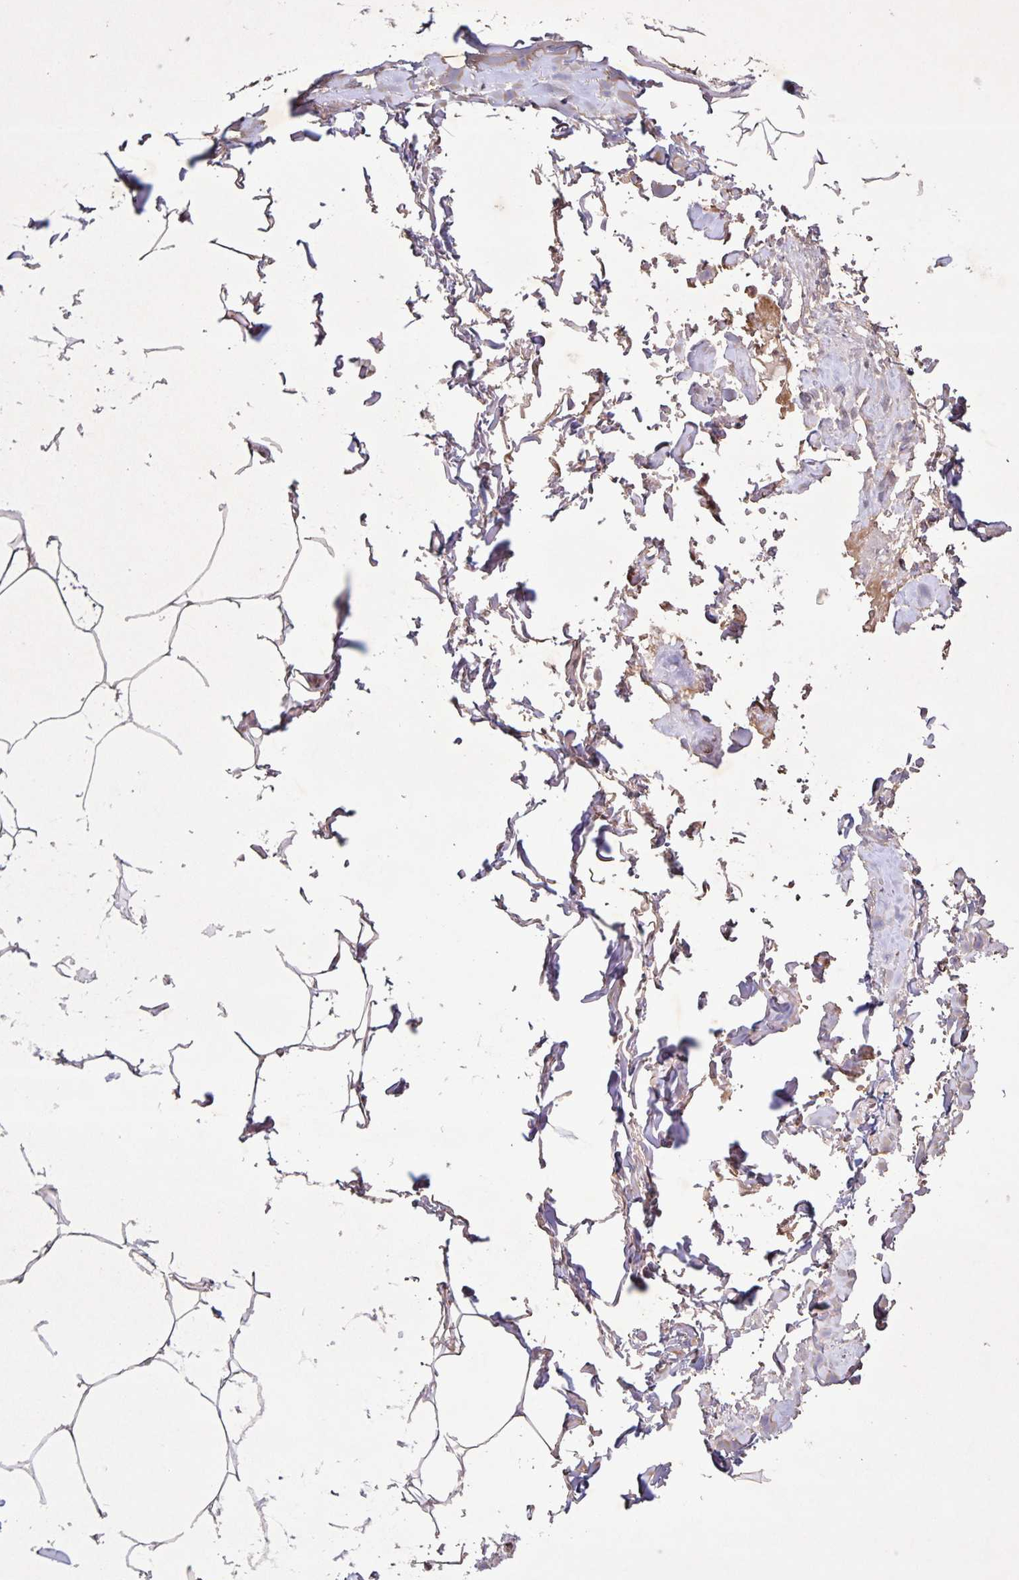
{"staining": {"intensity": "moderate", "quantity": "<25%", "location": "nuclear"}, "tissue": "adipose tissue", "cell_type": "Adipocytes", "image_type": "normal", "snomed": [{"axis": "morphology", "description": "Normal tissue, NOS"}, {"axis": "topography", "description": "Vascular tissue"}, {"axis": "topography", "description": "Peripheral nerve tissue"}], "caption": "Protein positivity by IHC shows moderate nuclear staining in about <25% of adipocytes in benign adipose tissue.", "gene": "GDF2", "patient": {"sex": "male", "age": 41}}